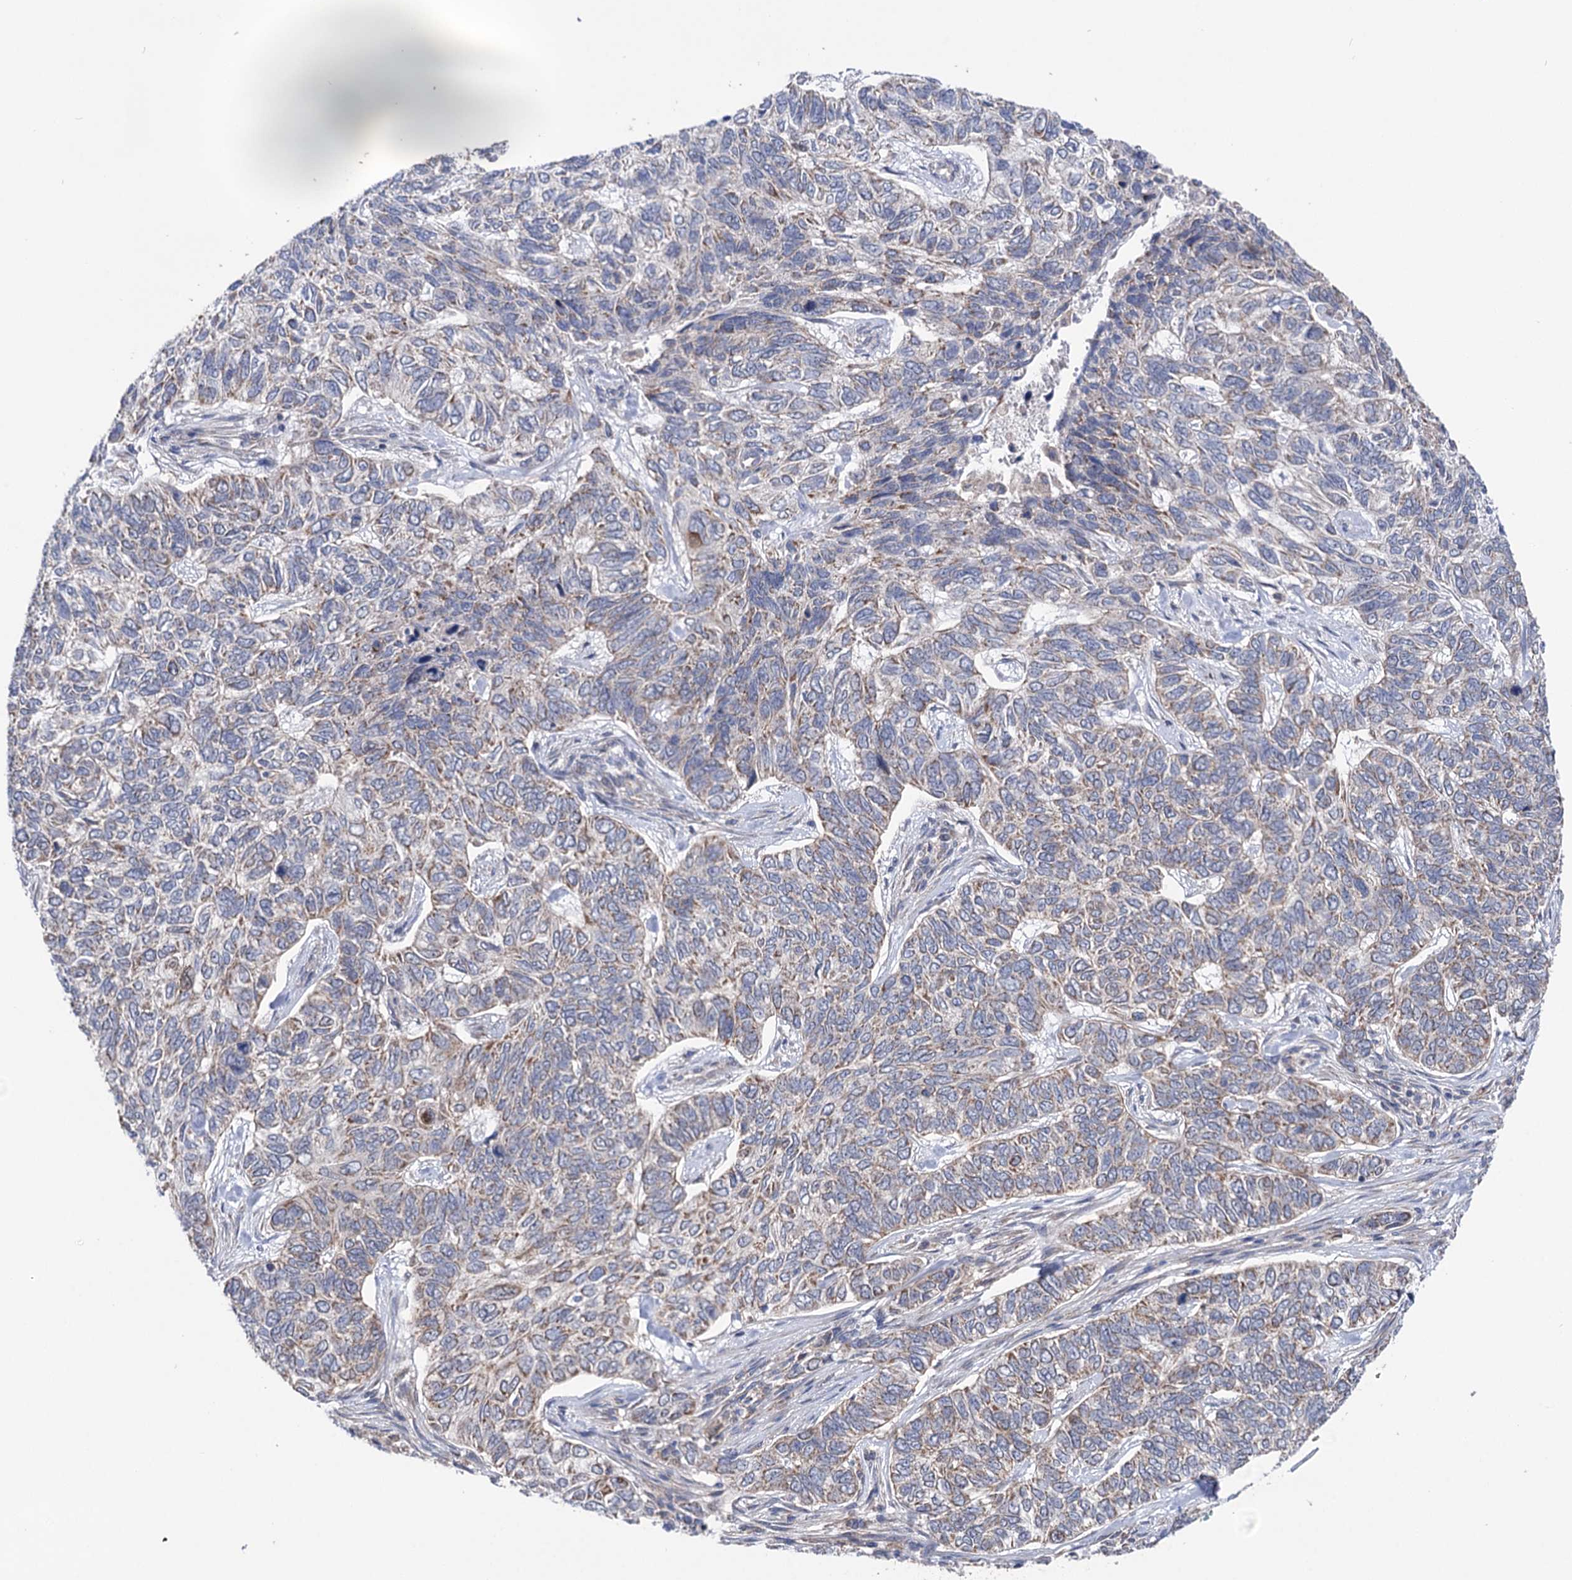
{"staining": {"intensity": "weak", "quantity": ">75%", "location": "cytoplasmic/membranous"}, "tissue": "skin cancer", "cell_type": "Tumor cells", "image_type": "cancer", "snomed": [{"axis": "morphology", "description": "Basal cell carcinoma"}, {"axis": "topography", "description": "Skin"}], "caption": "A brown stain labels weak cytoplasmic/membranous expression of a protein in skin cancer tumor cells. (DAB IHC with brightfield microscopy, high magnification).", "gene": "SUCLA2", "patient": {"sex": "female", "age": 65}}